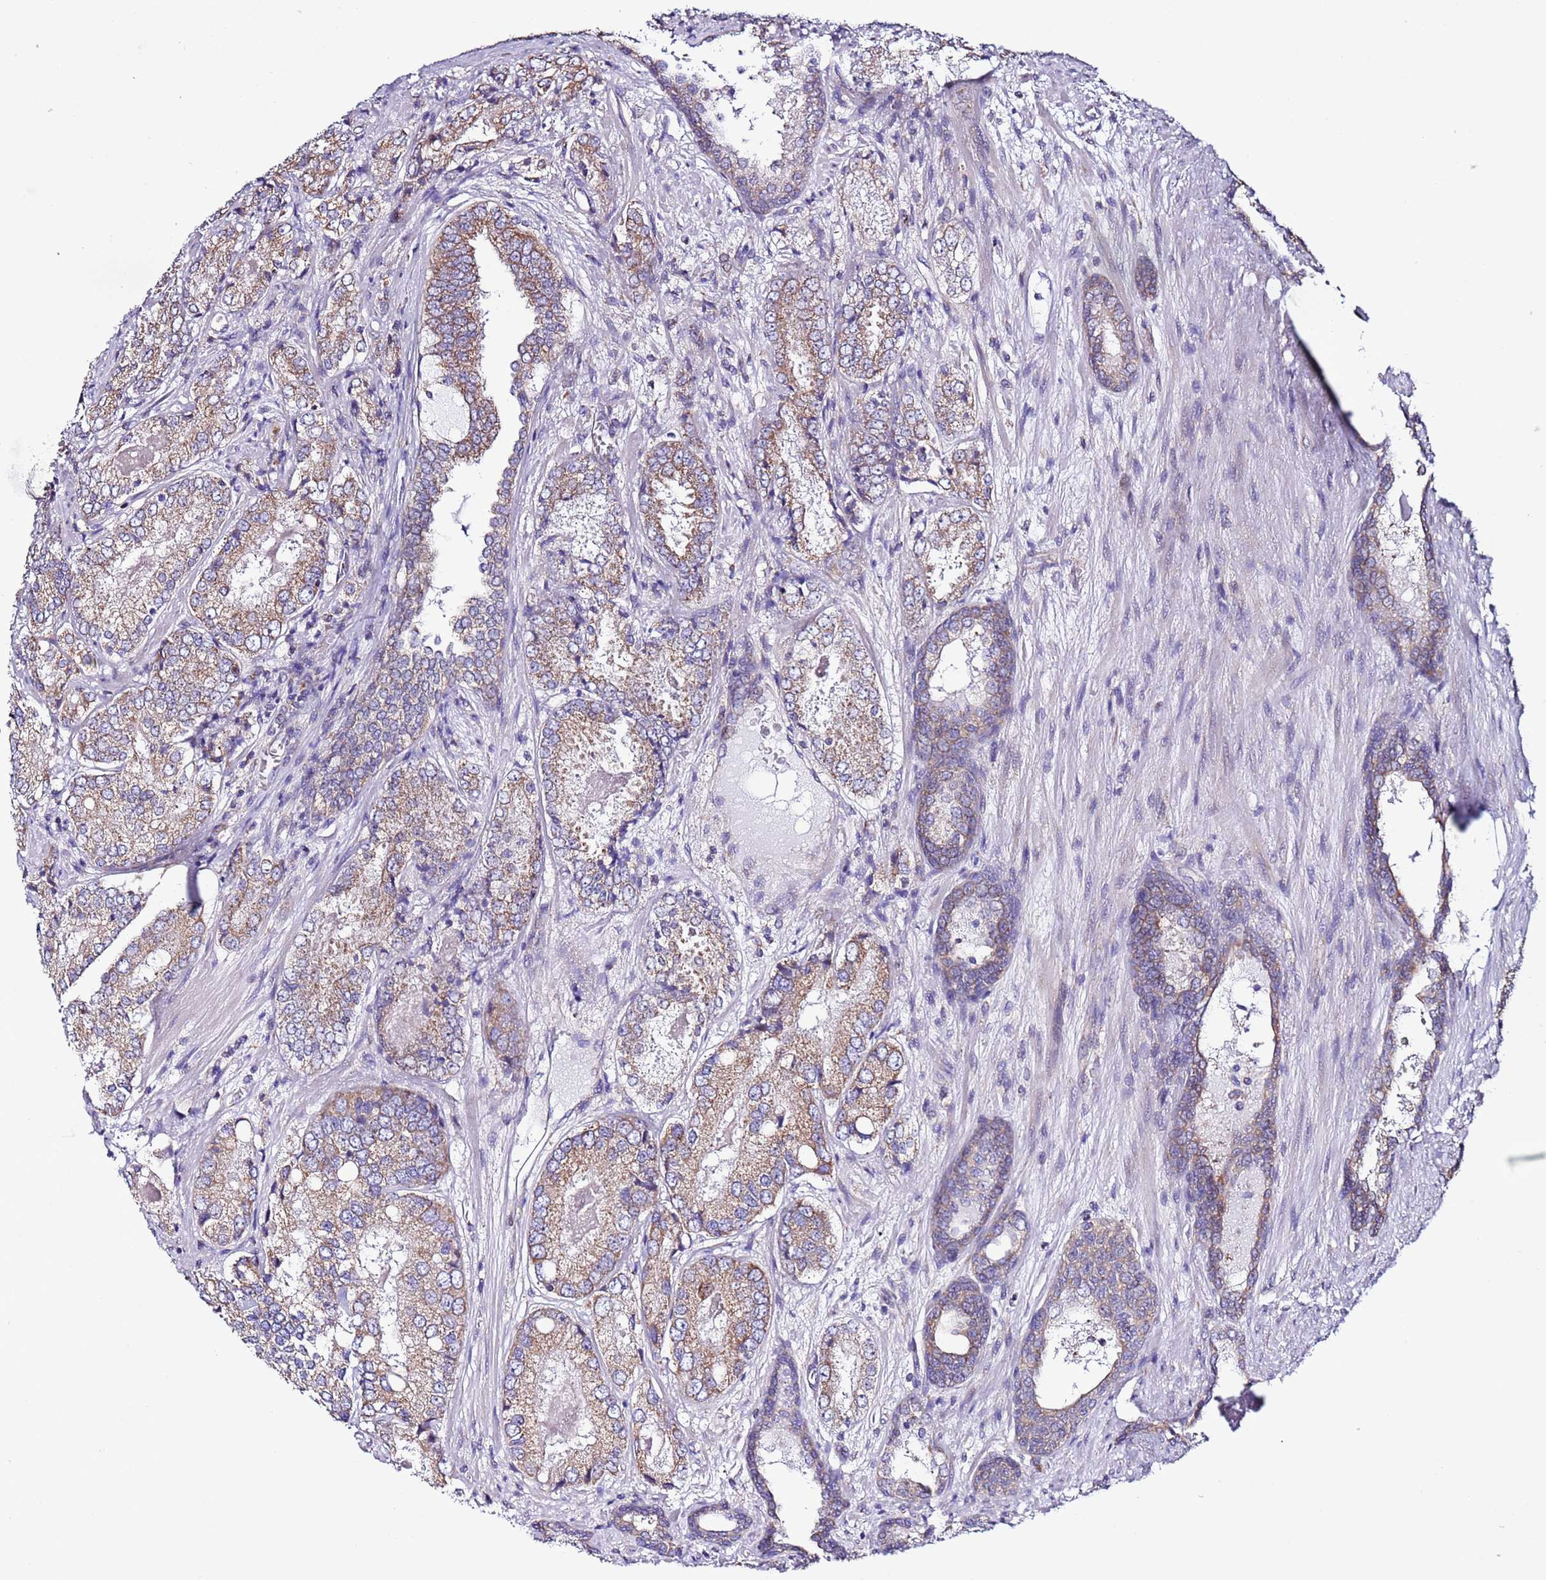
{"staining": {"intensity": "moderate", "quantity": ">75%", "location": "cytoplasmic/membranous"}, "tissue": "prostate cancer", "cell_type": "Tumor cells", "image_type": "cancer", "snomed": [{"axis": "morphology", "description": "Adenocarcinoma, High grade"}, {"axis": "topography", "description": "Prostate"}], "caption": "A histopathology image of high-grade adenocarcinoma (prostate) stained for a protein displays moderate cytoplasmic/membranous brown staining in tumor cells.", "gene": "AHI1", "patient": {"sex": "male", "age": 63}}